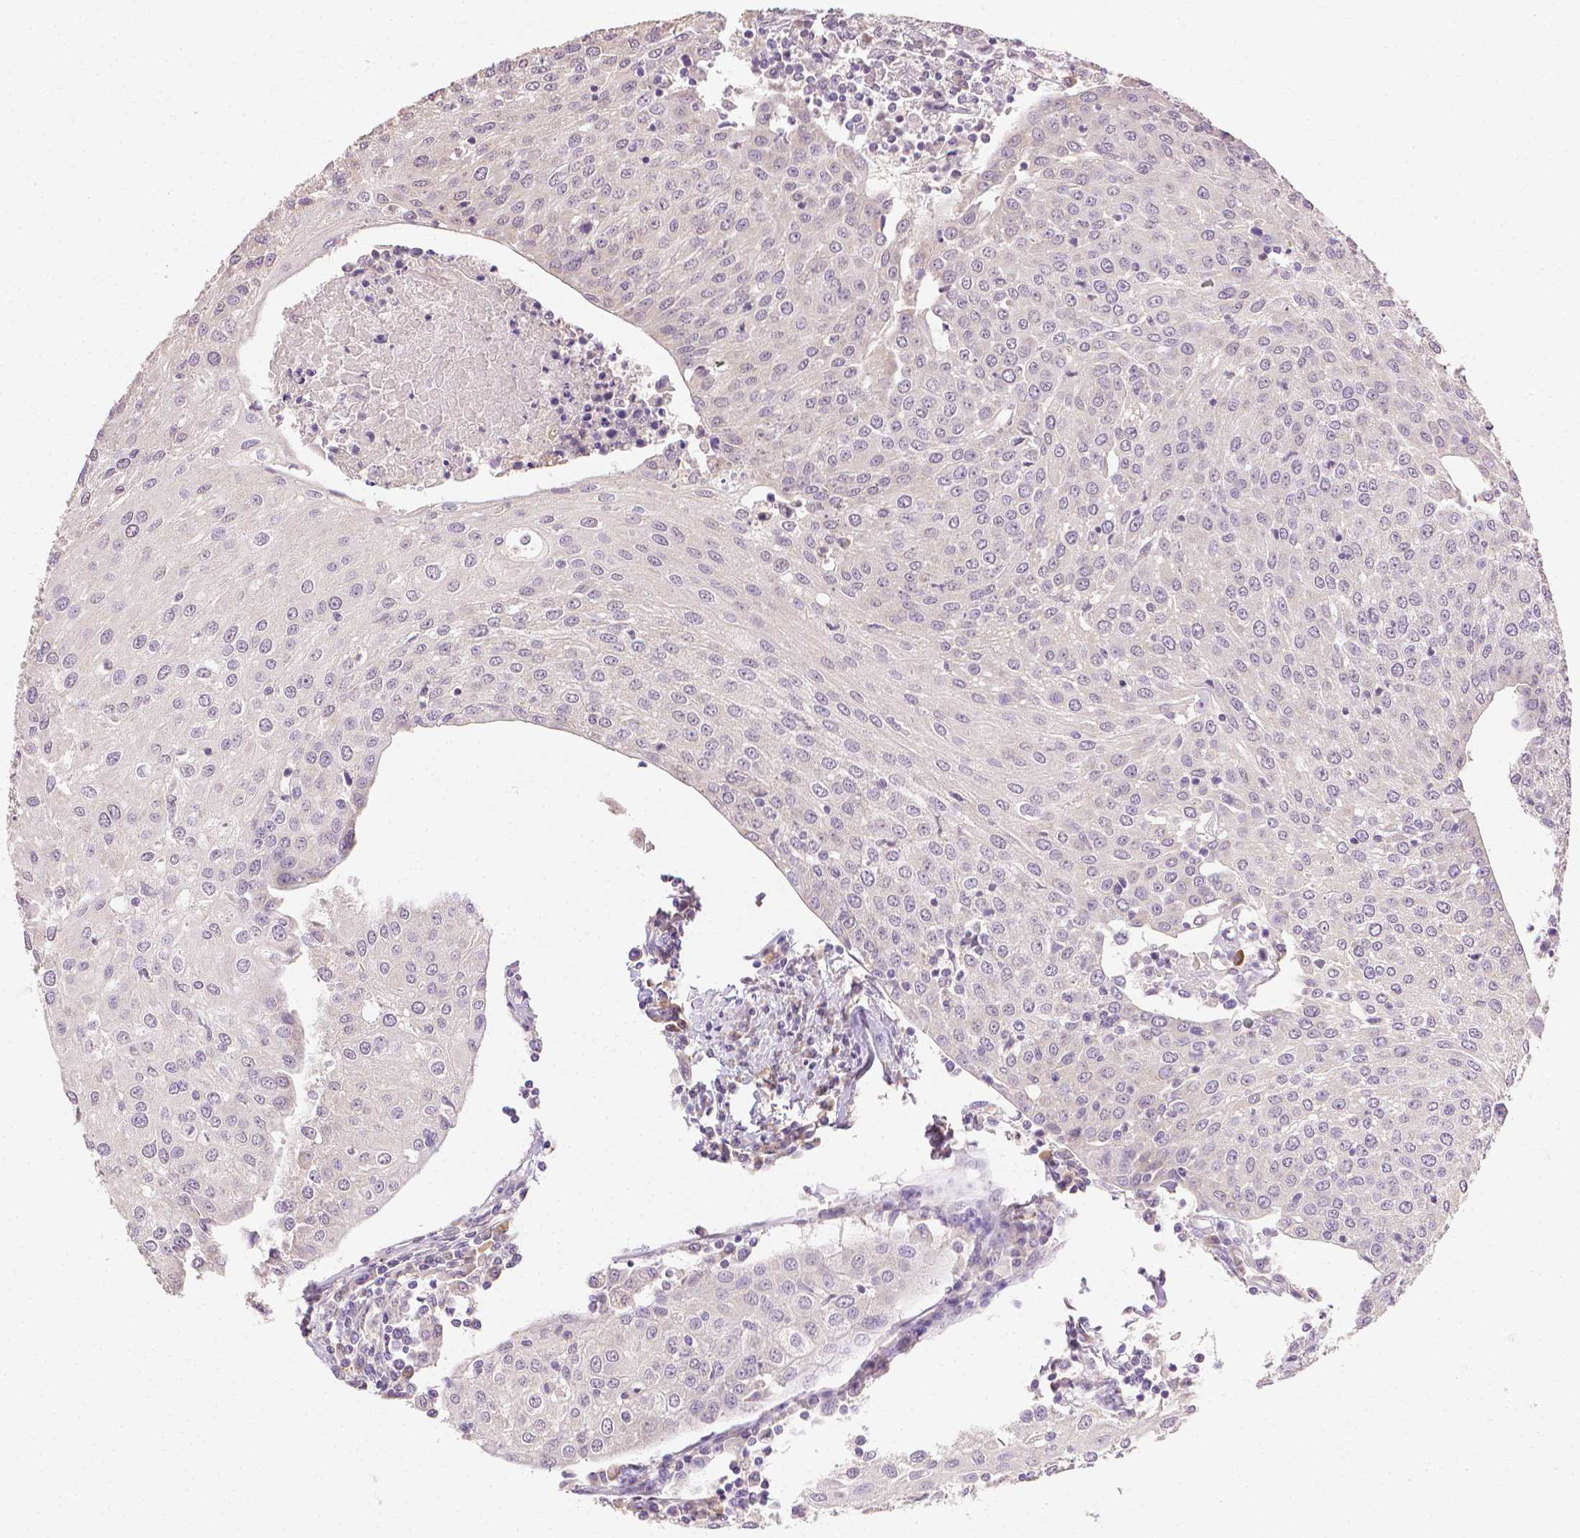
{"staining": {"intensity": "negative", "quantity": "none", "location": "none"}, "tissue": "urothelial cancer", "cell_type": "Tumor cells", "image_type": "cancer", "snomed": [{"axis": "morphology", "description": "Urothelial carcinoma, High grade"}, {"axis": "topography", "description": "Urinary bladder"}], "caption": "Micrograph shows no protein positivity in tumor cells of urothelial cancer tissue.", "gene": "TGM1", "patient": {"sex": "female", "age": 85}}